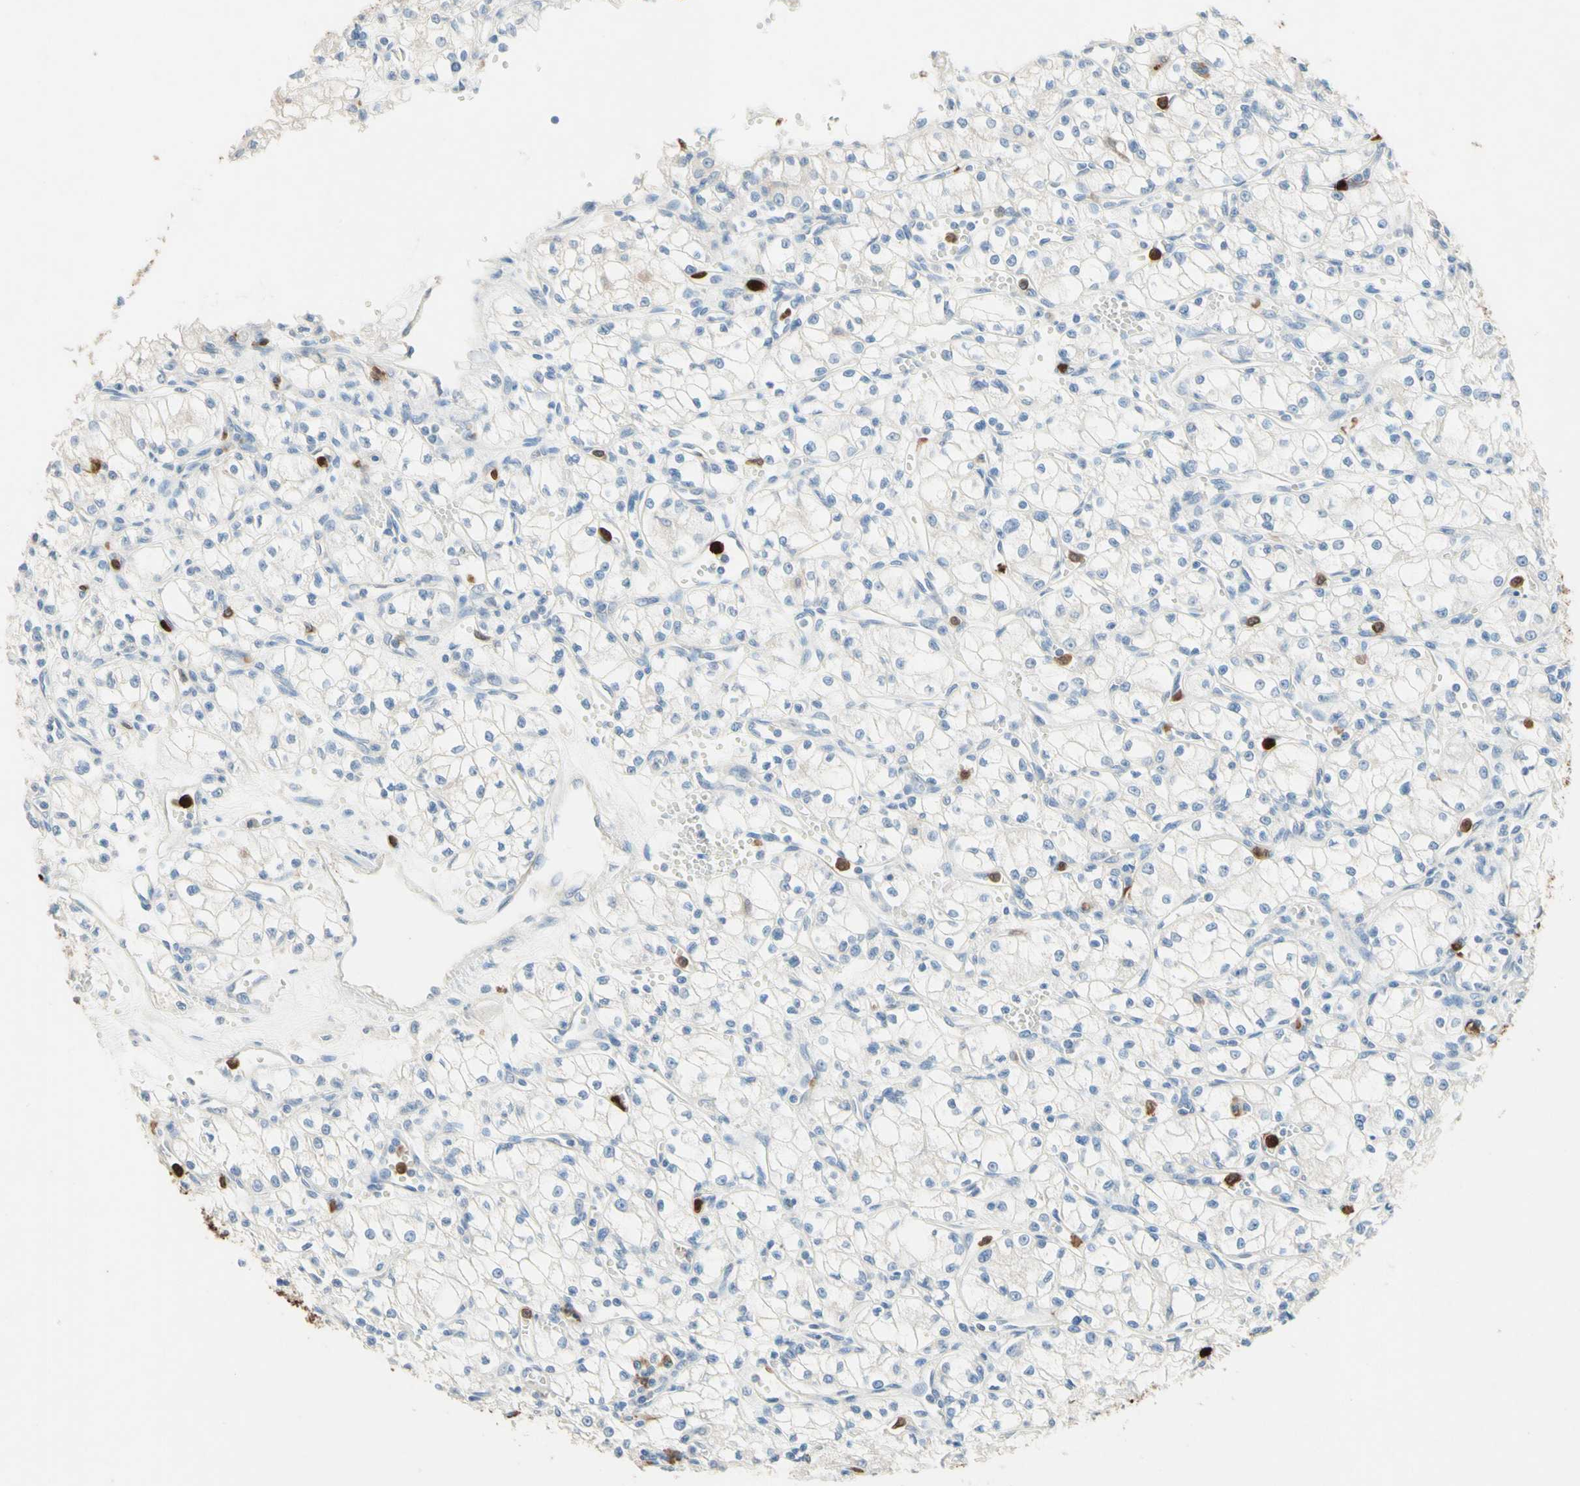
{"staining": {"intensity": "negative", "quantity": "none", "location": "none"}, "tissue": "renal cancer", "cell_type": "Tumor cells", "image_type": "cancer", "snomed": [{"axis": "morphology", "description": "Normal tissue, NOS"}, {"axis": "morphology", "description": "Adenocarcinoma, NOS"}, {"axis": "topography", "description": "Kidney"}], "caption": "Tumor cells show no significant staining in renal adenocarcinoma. The staining is performed using DAB (3,3'-diaminobenzidine) brown chromogen with nuclei counter-stained in using hematoxylin.", "gene": "NFKBIZ", "patient": {"sex": "male", "age": 59}}